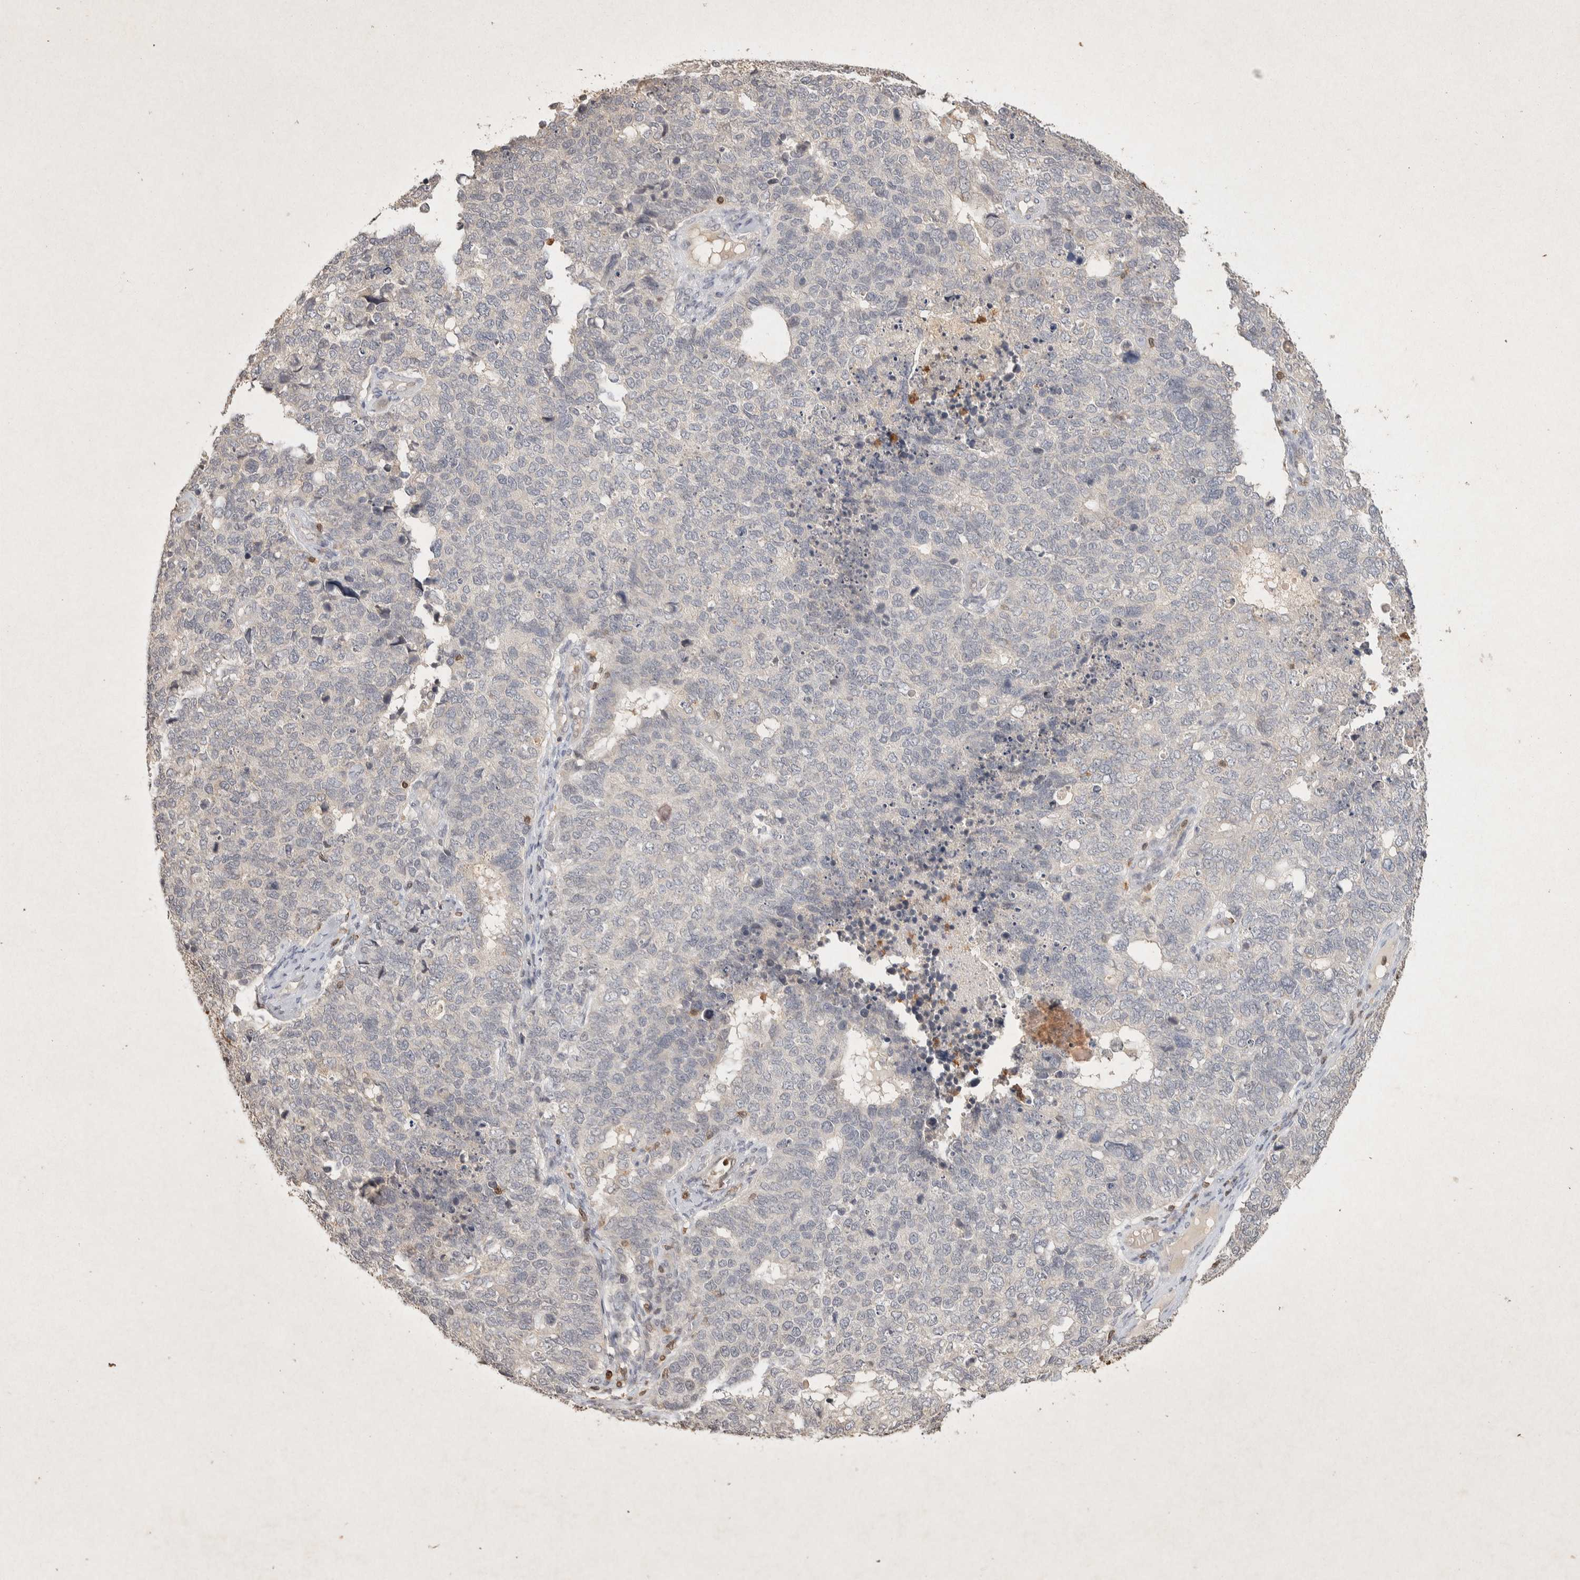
{"staining": {"intensity": "negative", "quantity": "none", "location": "none"}, "tissue": "cervical cancer", "cell_type": "Tumor cells", "image_type": "cancer", "snomed": [{"axis": "morphology", "description": "Squamous cell carcinoma, NOS"}, {"axis": "topography", "description": "Cervix"}], "caption": "This is an immunohistochemistry photomicrograph of human cervical squamous cell carcinoma. There is no staining in tumor cells.", "gene": "RAC2", "patient": {"sex": "female", "age": 63}}